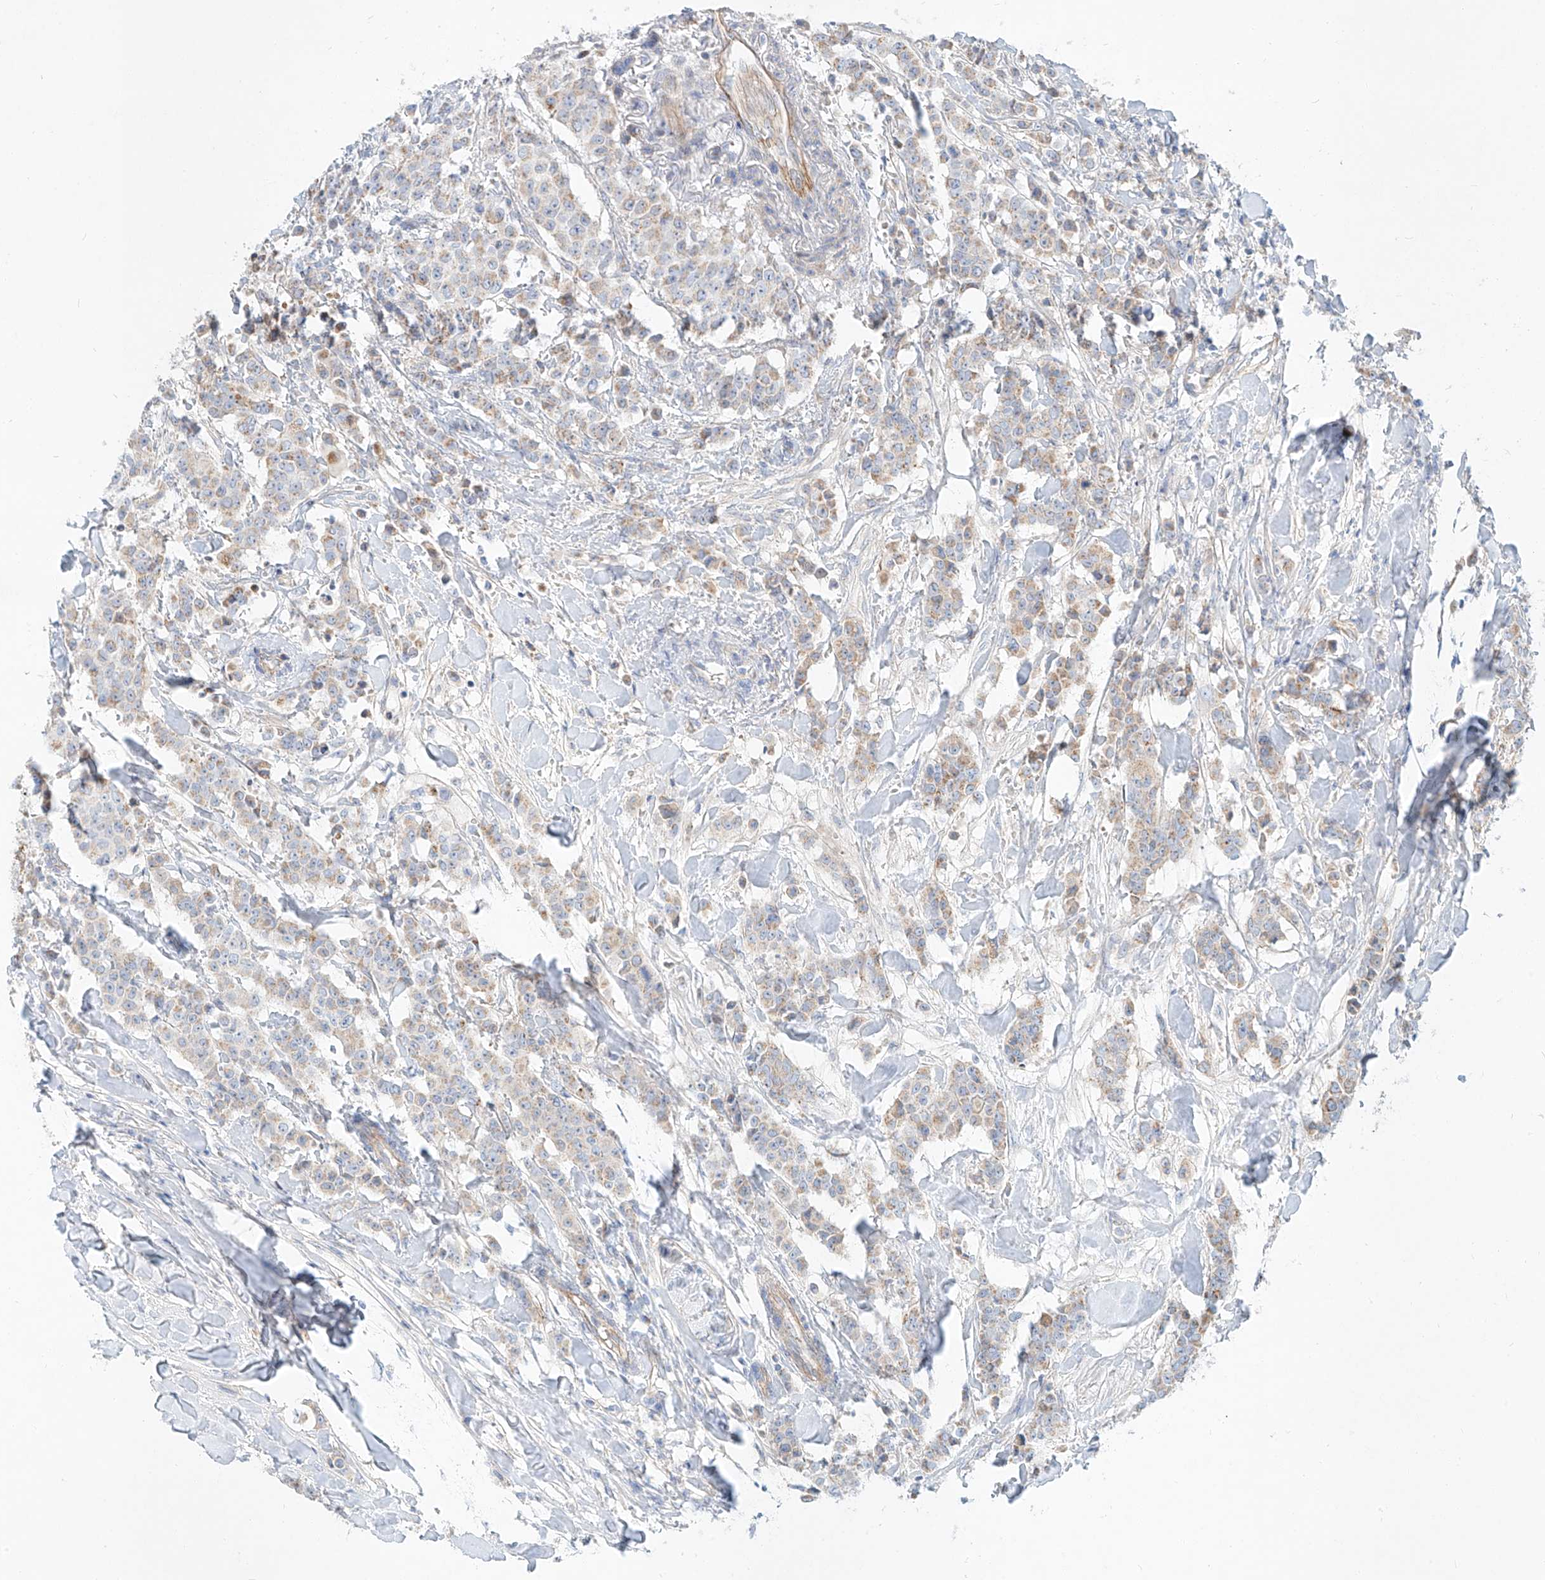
{"staining": {"intensity": "moderate", "quantity": "<25%", "location": "cytoplasmic/membranous"}, "tissue": "breast cancer", "cell_type": "Tumor cells", "image_type": "cancer", "snomed": [{"axis": "morphology", "description": "Duct carcinoma"}, {"axis": "topography", "description": "Breast"}], "caption": "Moderate cytoplasmic/membranous protein expression is seen in about <25% of tumor cells in breast cancer.", "gene": "AJM1", "patient": {"sex": "female", "age": 40}}